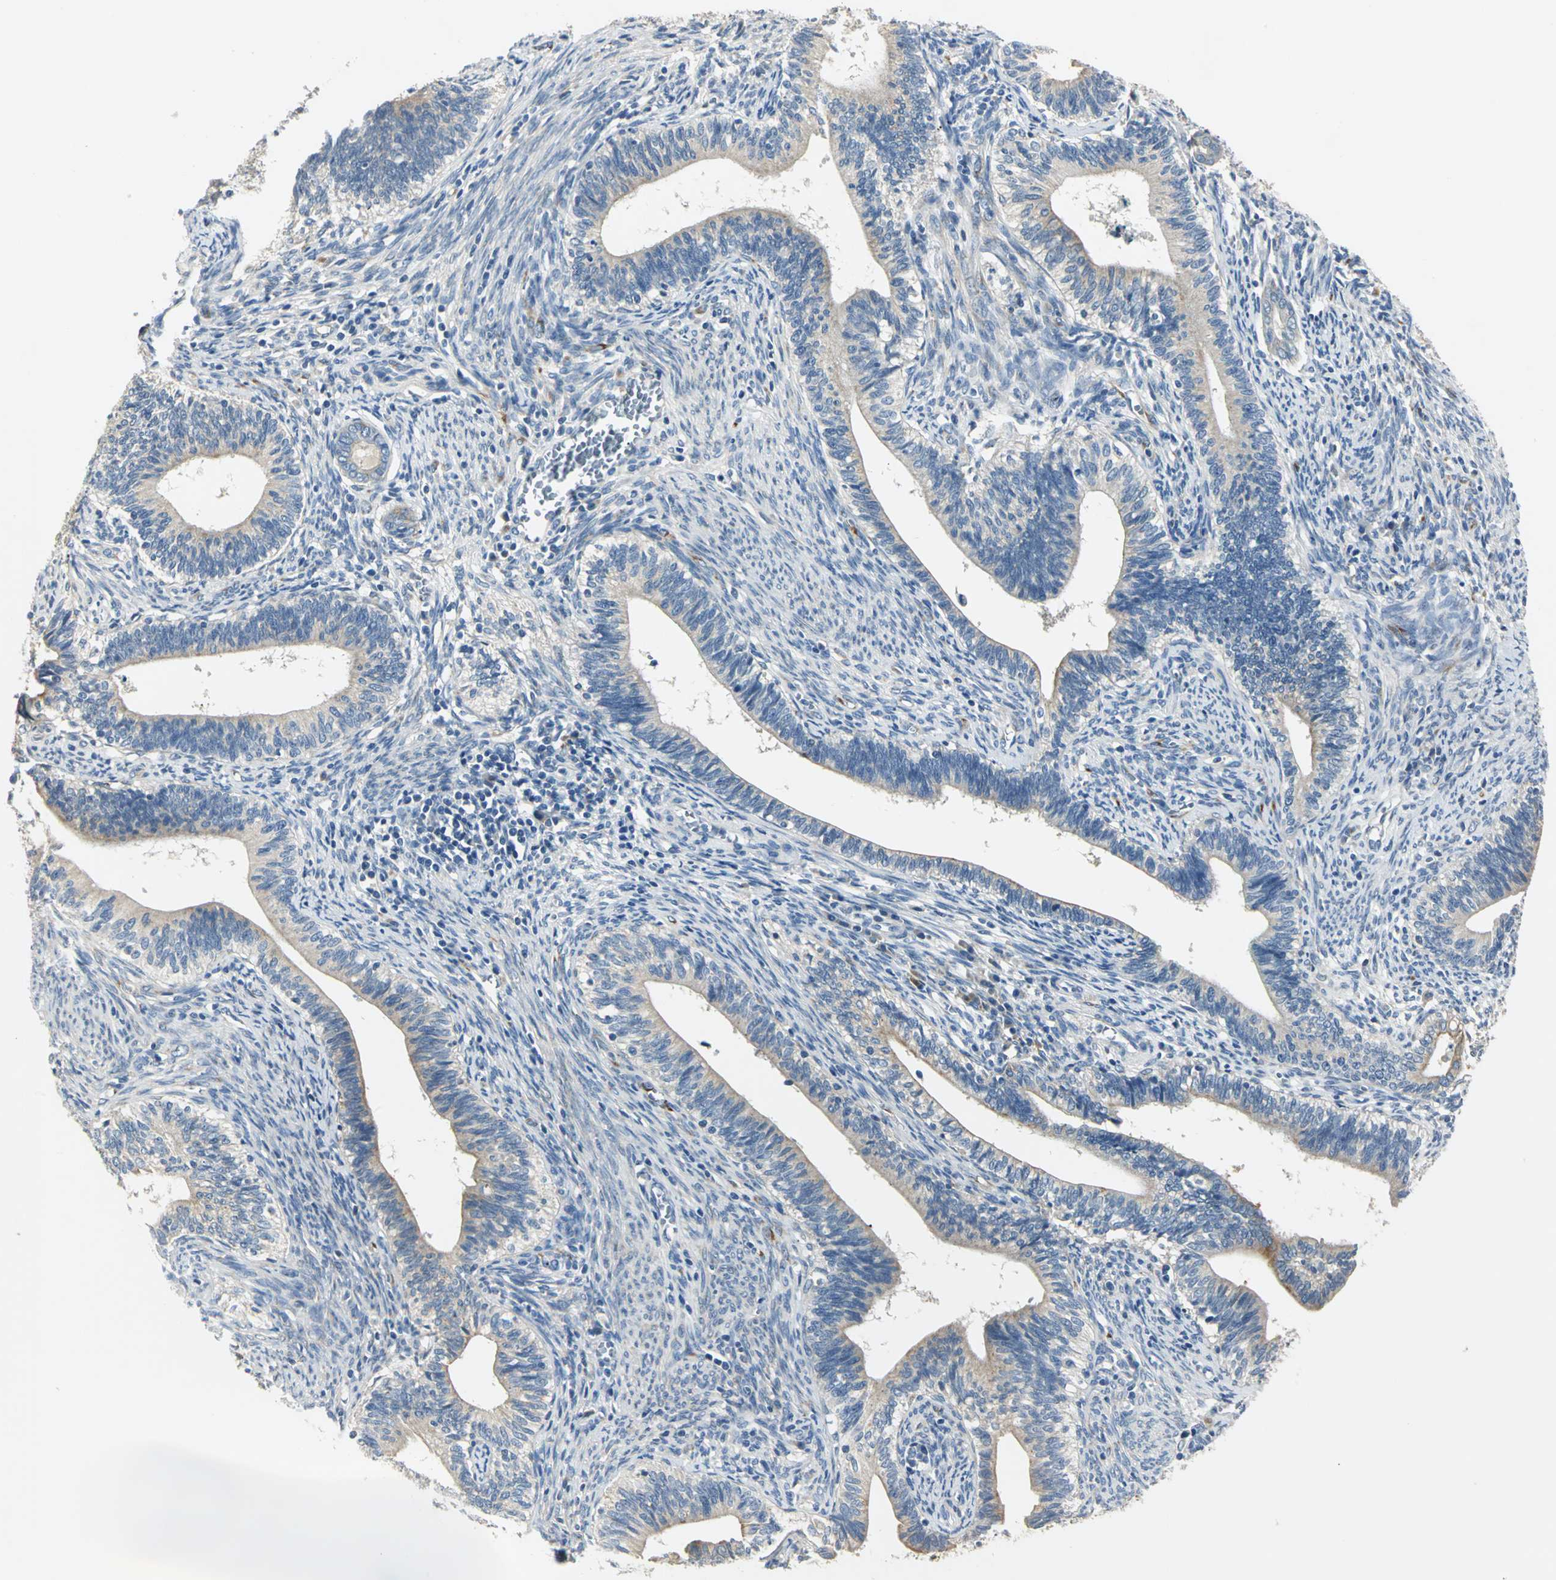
{"staining": {"intensity": "weak", "quantity": "25%-75%", "location": "cytoplasmic/membranous"}, "tissue": "cervical cancer", "cell_type": "Tumor cells", "image_type": "cancer", "snomed": [{"axis": "morphology", "description": "Adenocarcinoma, NOS"}, {"axis": "topography", "description": "Cervix"}], "caption": "A low amount of weak cytoplasmic/membranous expression is present in about 25%-75% of tumor cells in adenocarcinoma (cervical) tissue.", "gene": "B3GNT2", "patient": {"sex": "female", "age": 44}}